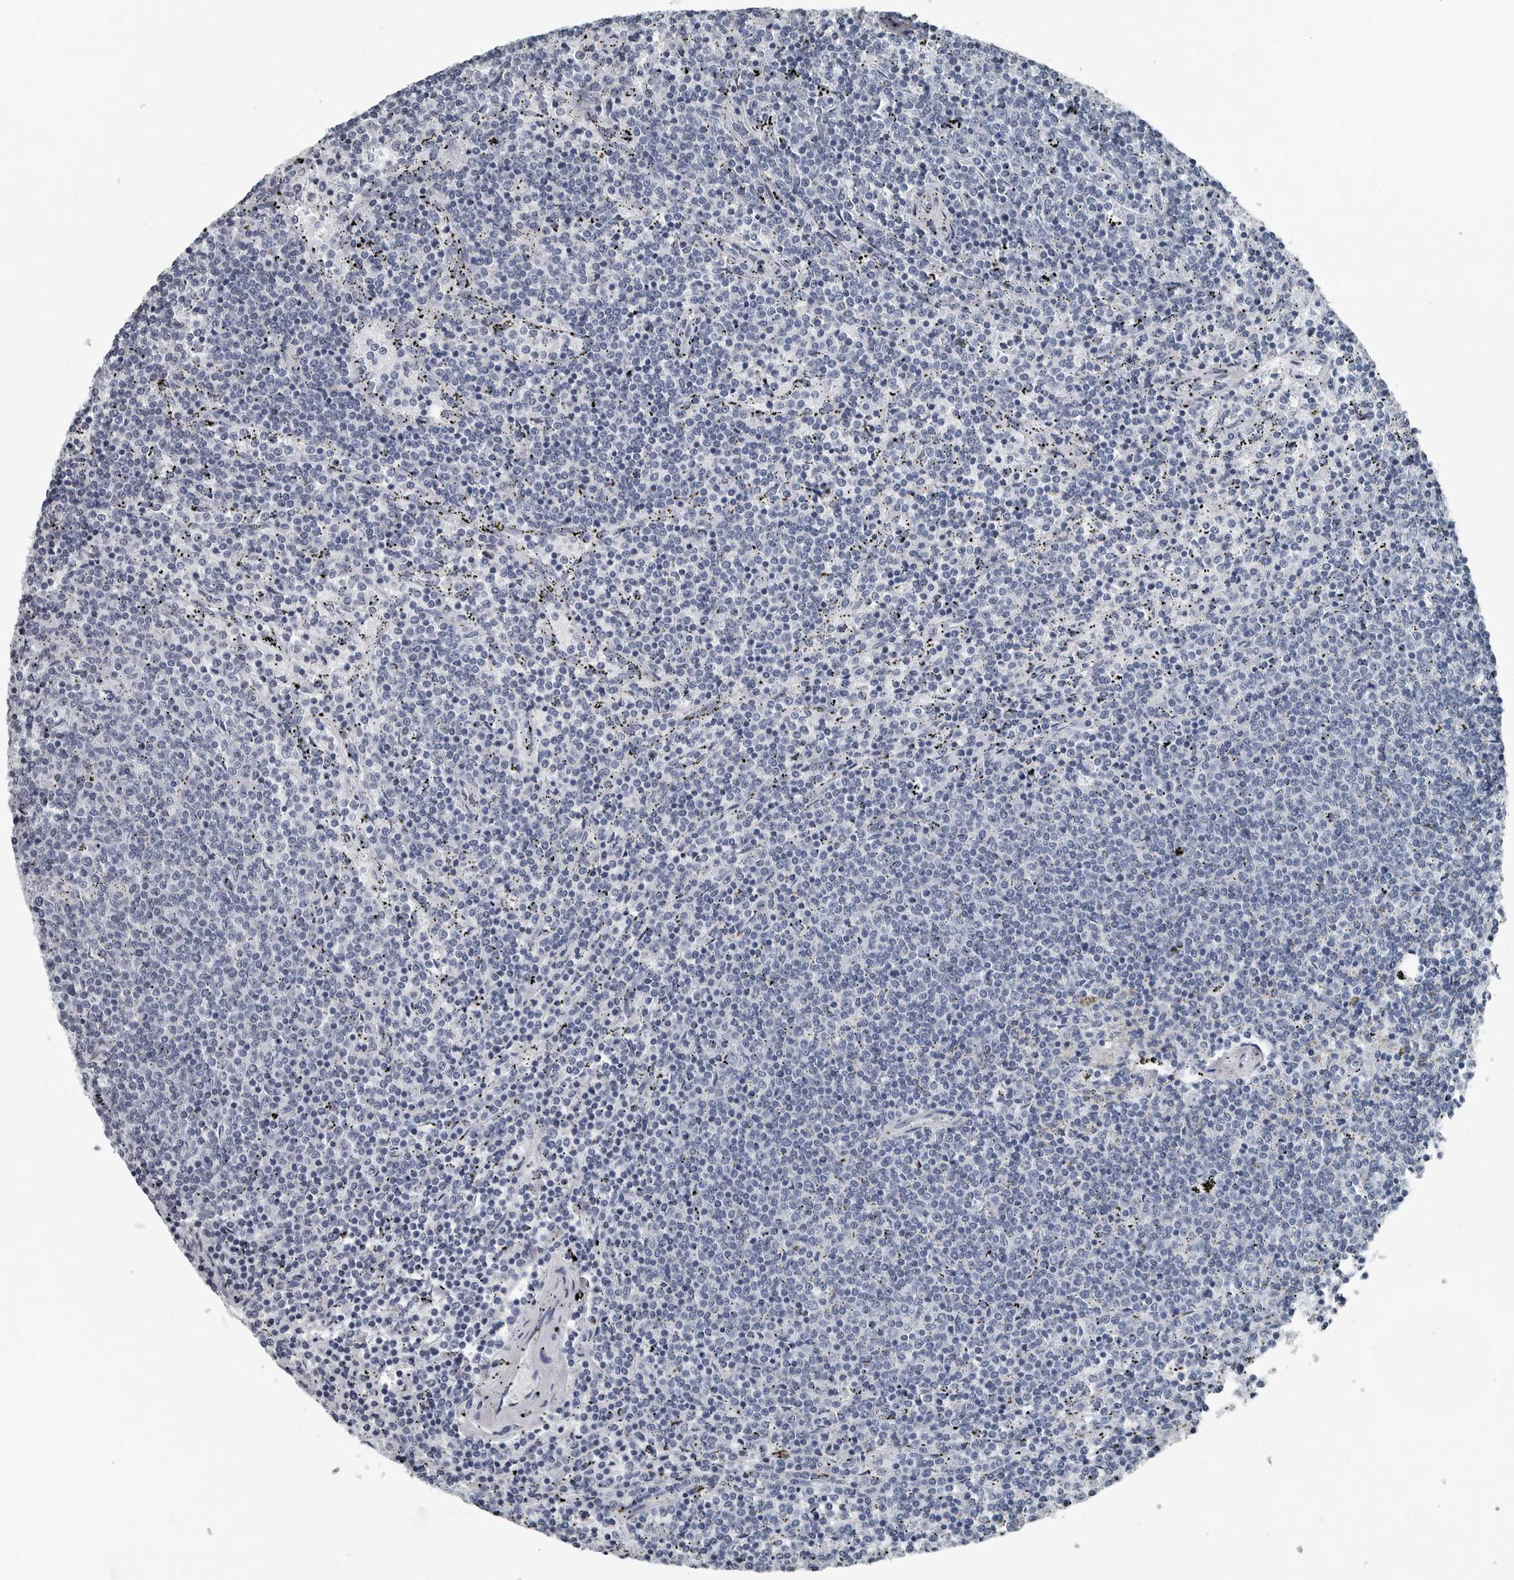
{"staining": {"intensity": "negative", "quantity": "none", "location": "none"}, "tissue": "lymphoma", "cell_type": "Tumor cells", "image_type": "cancer", "snomed": [{"axis": "morphology", "description": "Malignant lymphoma, non-Hodgkin's type, Low grade"}, {"axis": "topography", "description": "Spleen"}], "caption": "Lymphoma was stained to show a protein in brown. There is no significant expression in tumor cells.", "gene": "SPINK1", "patient": {"sex": "female", "age": 50}}